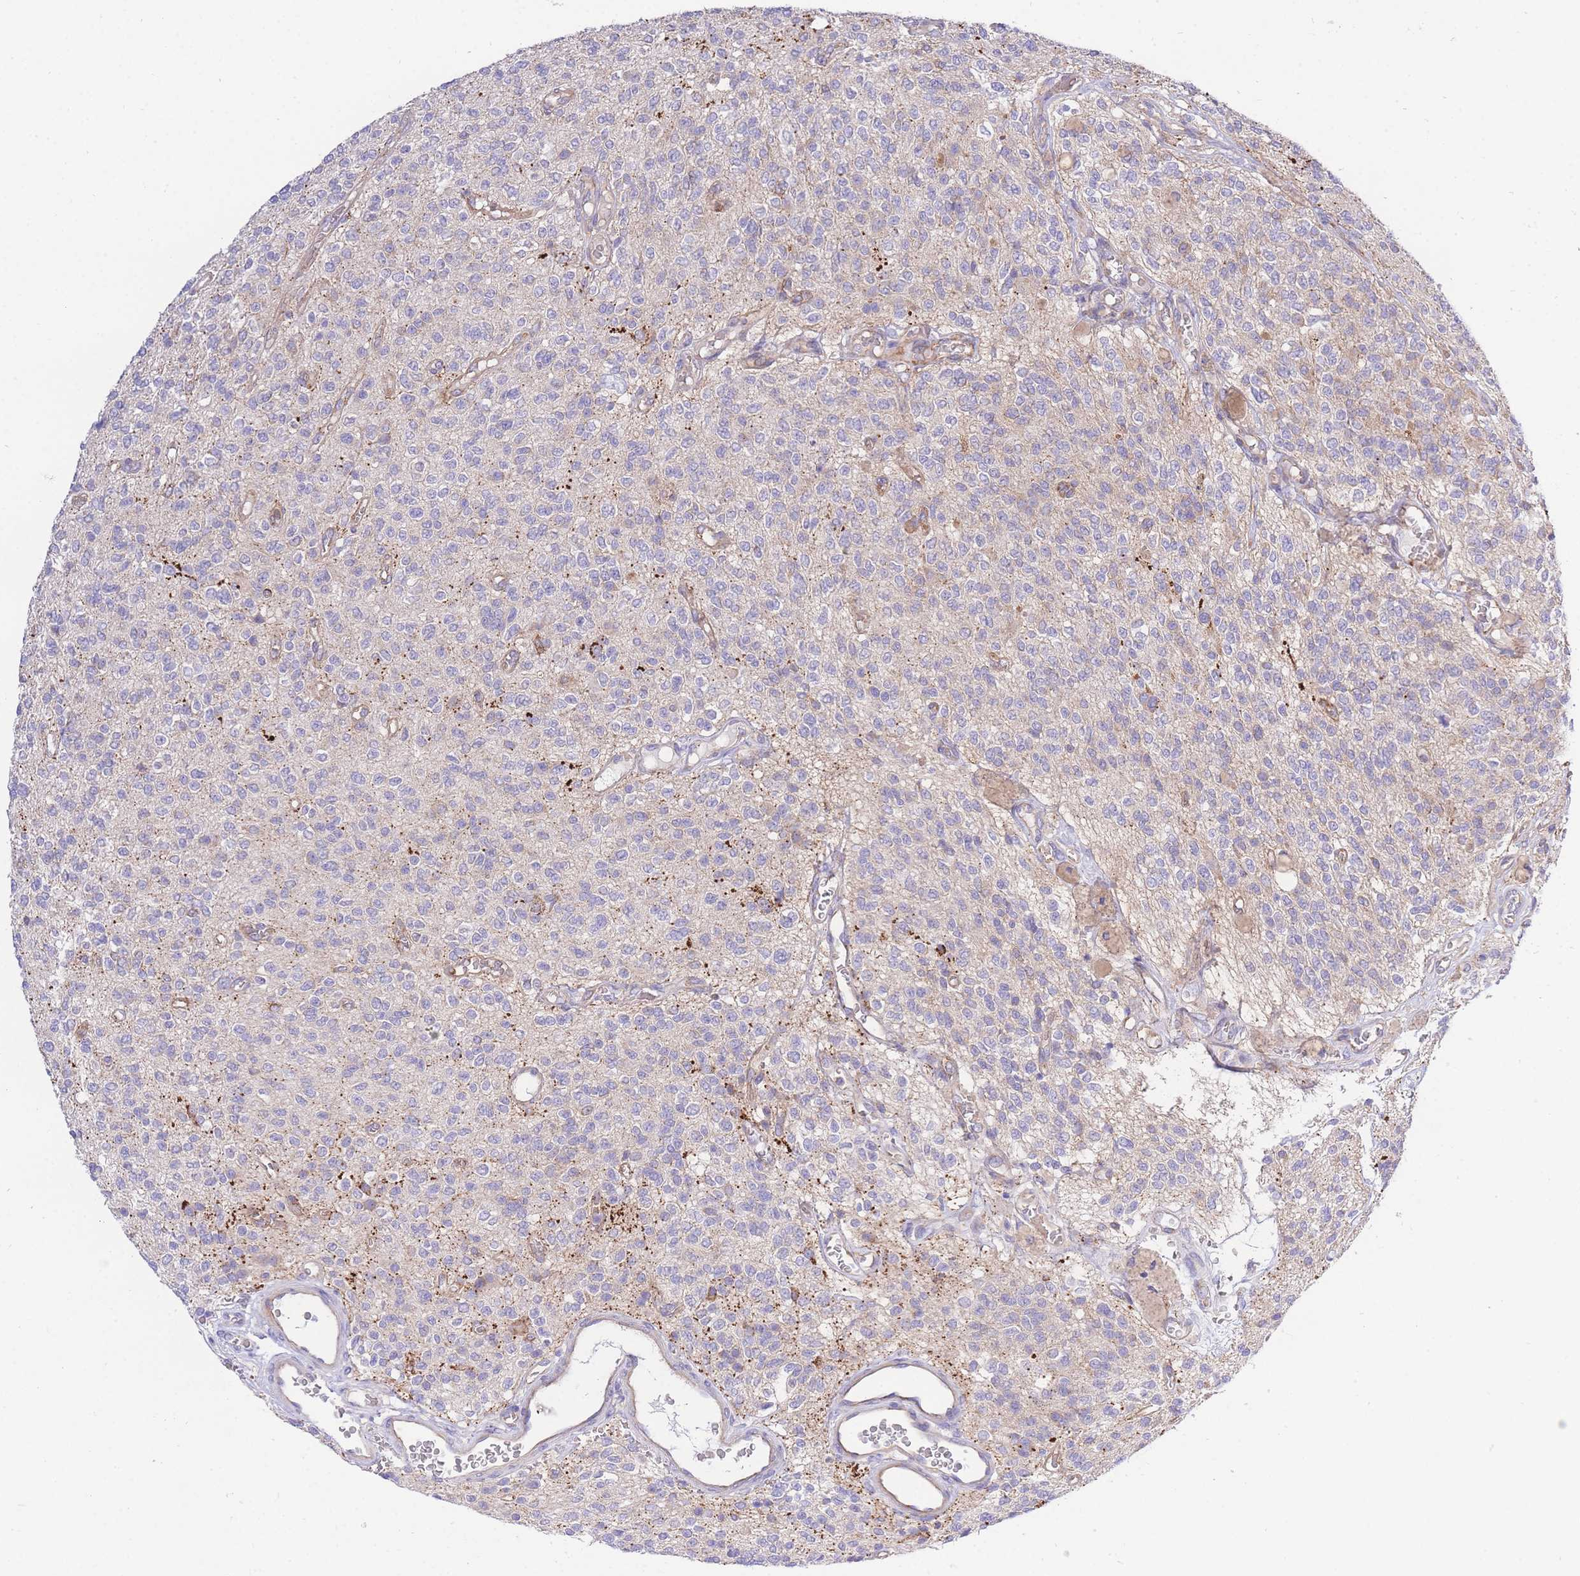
{"staining": {"intensity": "negative", "quantity": "none", "location": "none"}, "tissue": "glioma", "cell_type": "Tumor cells", "image_type": "cancer", "snomed": [{"axis": "morphology", "description": "Glioma, malignant, High grade"}, {"axis": "topography", "description": "Brain"}], "caption": "The image shows no significant staining in tumor cells of malignant glioma (high-grade). The staining was performed using DAB (3,3'-diaminobenzidine) to visualize the protein expression in brown, while the nuclei were stained in blue with hematoxylin (Magnification: 20x).", "gene": "INSYN2B", "patient": {"sex": "male", "age": 34}}